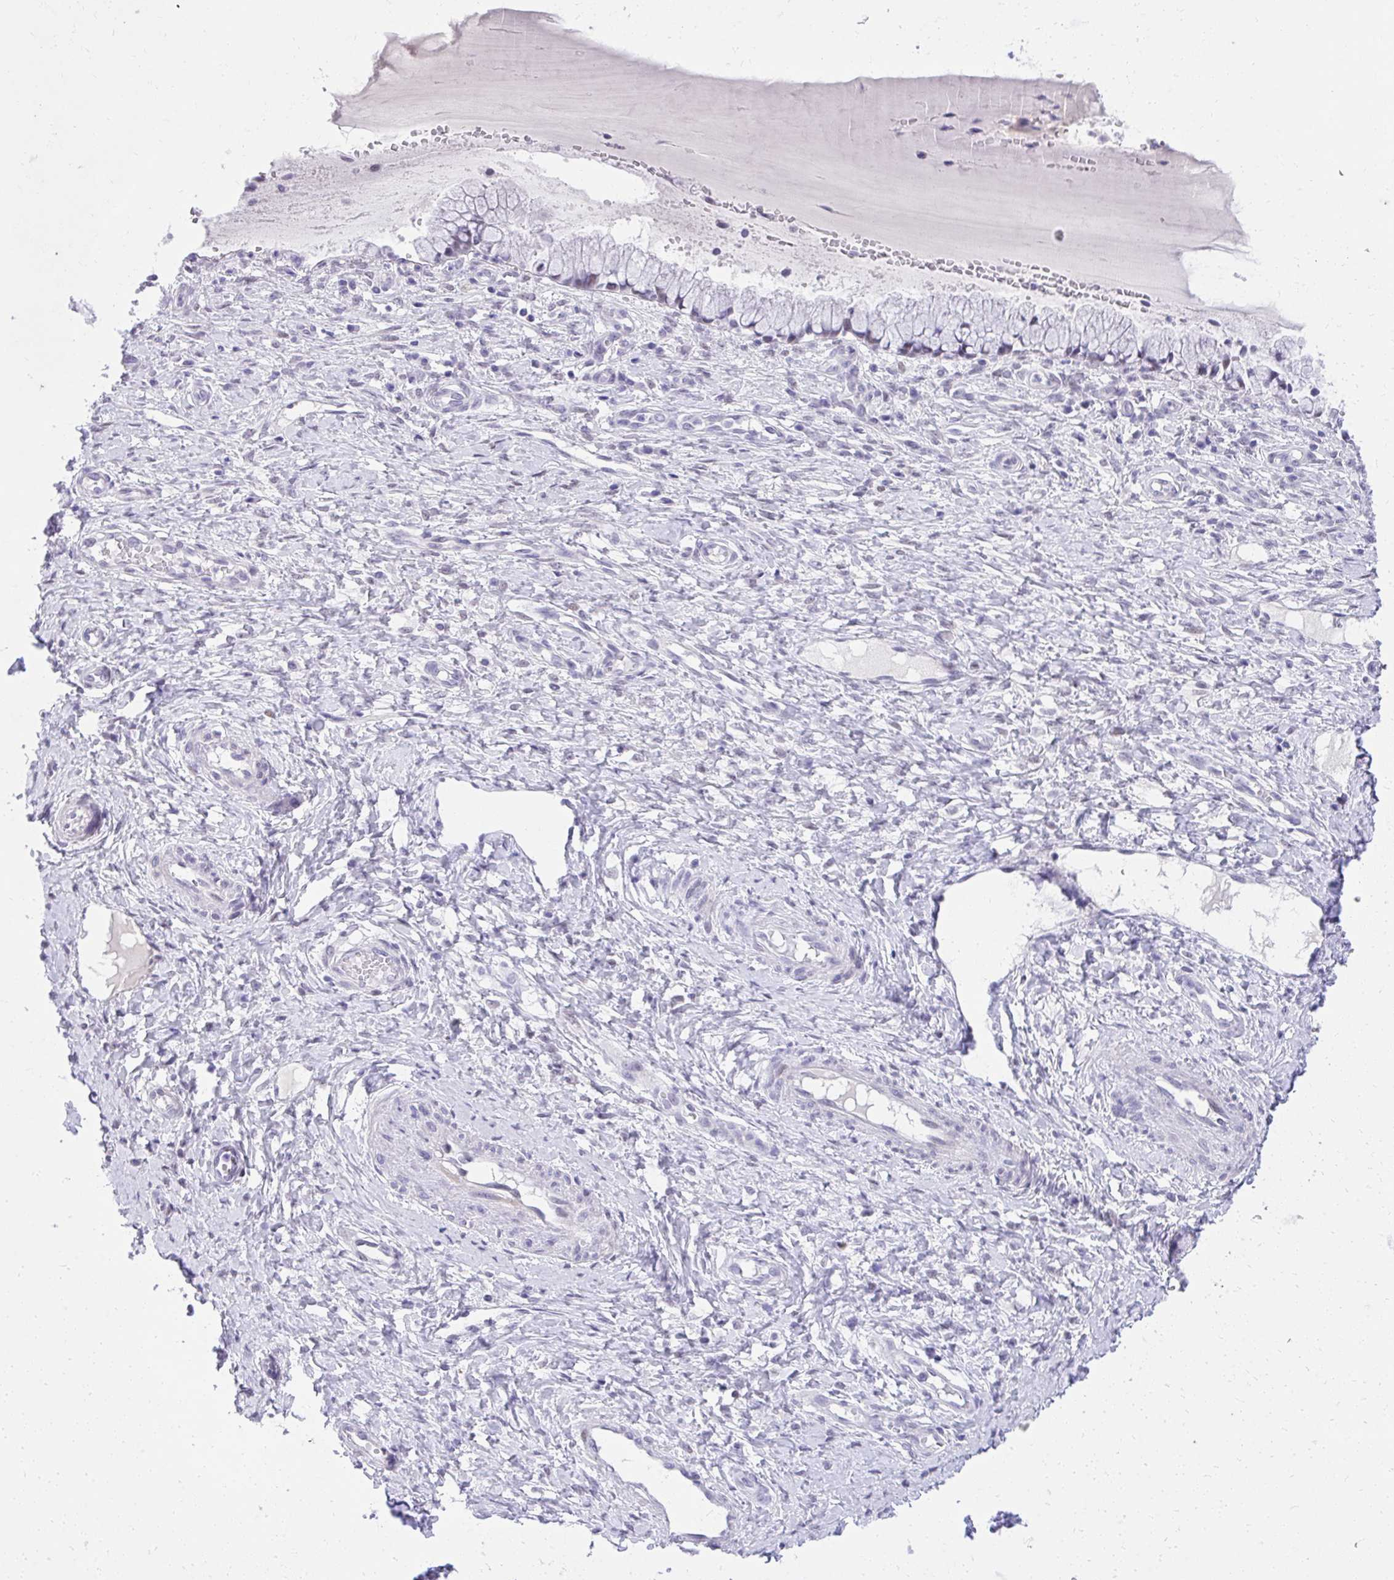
{"staining": {"intensity": "negative", "quantity": "none", "location": "none"}, "tissue": "cervix", "cell_type": "Glandular cells", "image_type": "normal", "snomed": [{"axis": "morphology", "description": "Normal tissue, NOS"}, {"axis": "topography", "description": "Cervix"}], "caption": "Glandular cells show no significant staining in unremarkable cervix.", "gene": "KLK1", "patient": {"sex": "female", "age": 37}}